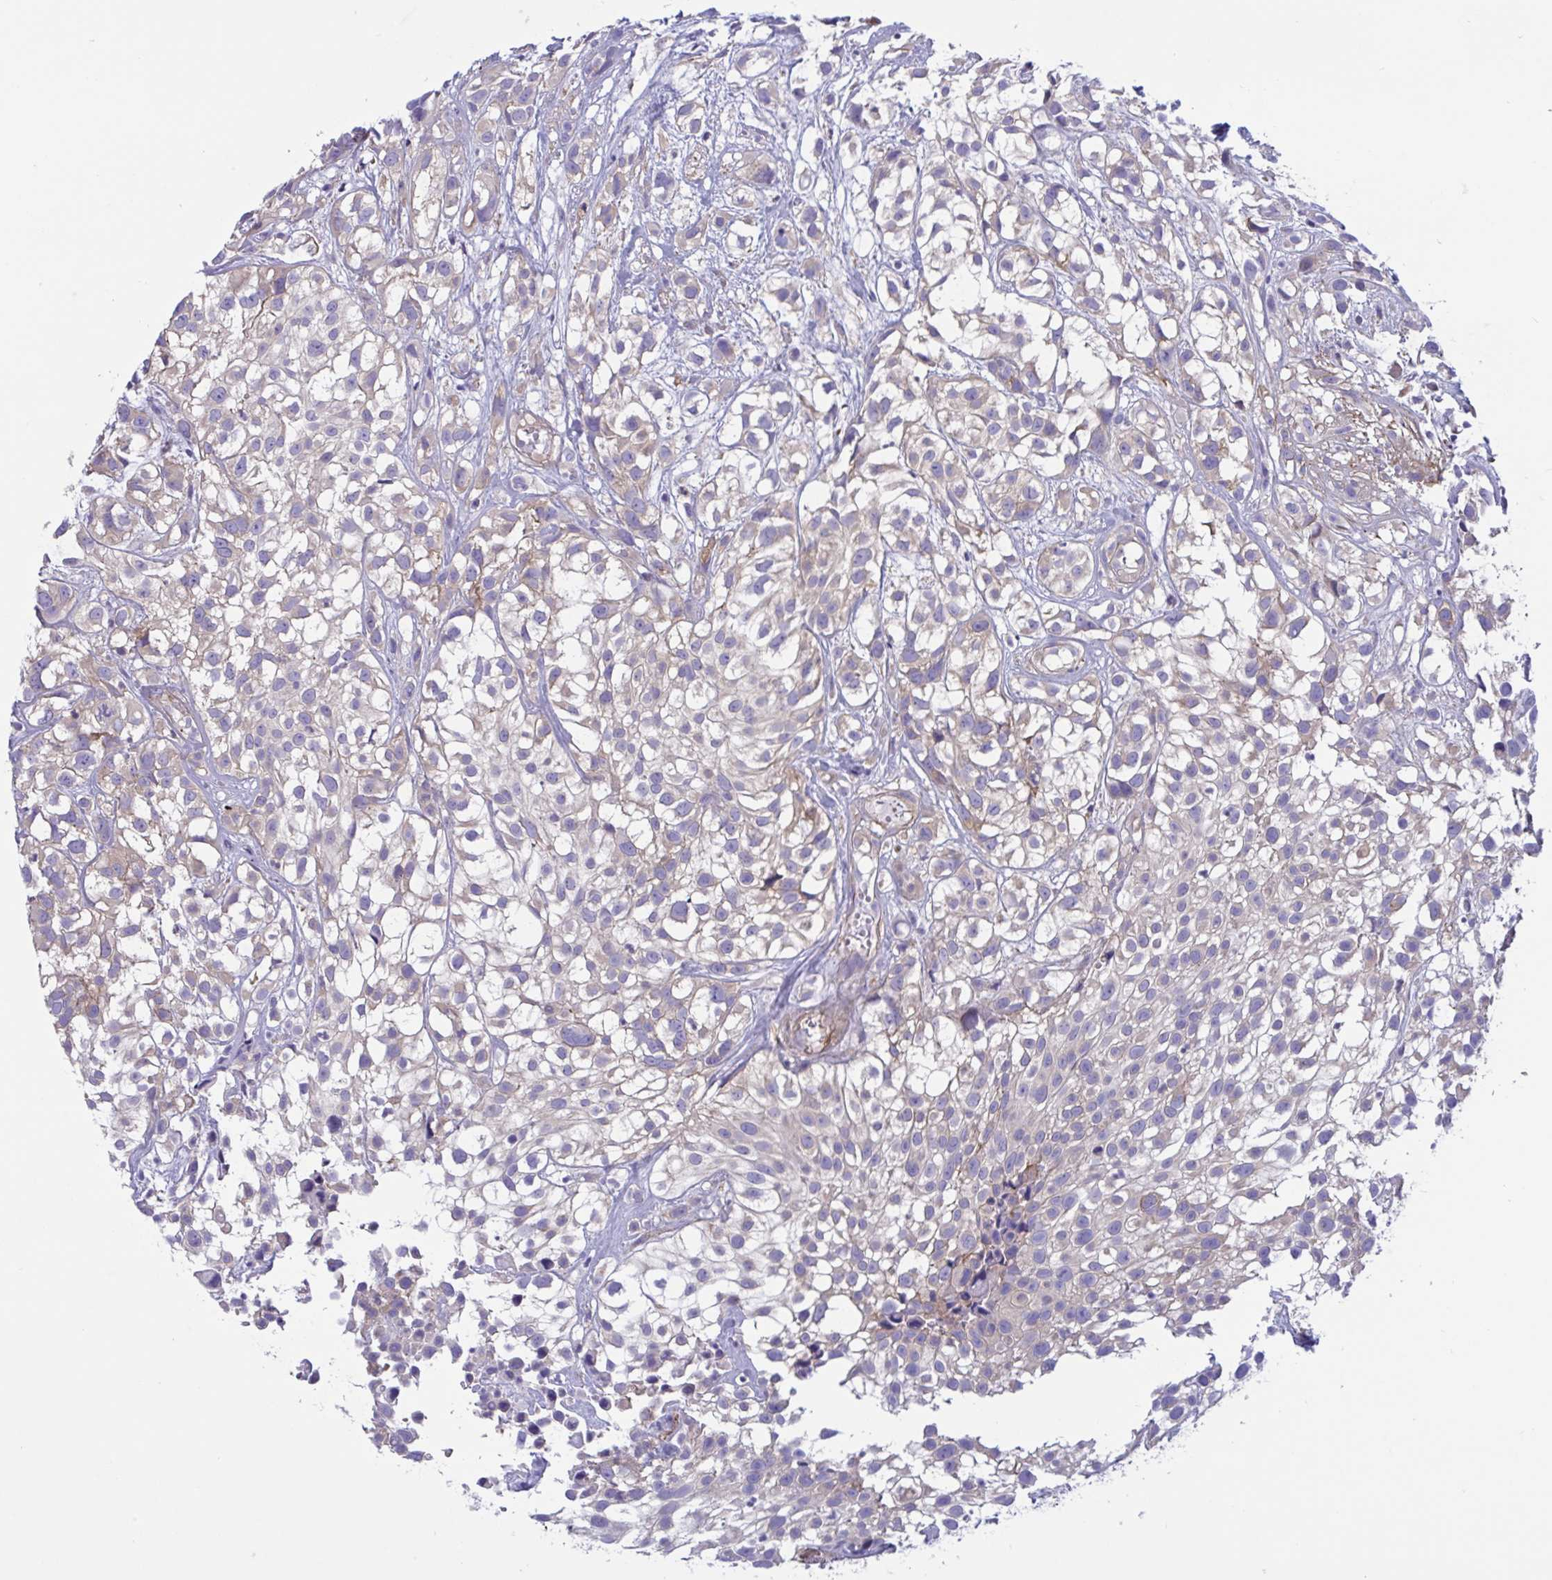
{"staining": {"intensity": "weak", "quantity": "<25%", "location": "cytoplasmic/membranous"}, "tissue": "urothelial cancer", "cell_type": "Tumor cells", "image_type": "cancer", "snomed": [{"axis": "morphology", "description": "Urothelial carcinoma, High grade"}, {"axis": "topography", "description": "Urinary bladder"}], "caption": "Immunohistochemistry histopathology image of high-grade urothelial carcinoma stained for a protein (brown), which exhibits no staining in tumor cells.", "gene": "OXLD1", "patient": {"sex": "male", "age": 56}}